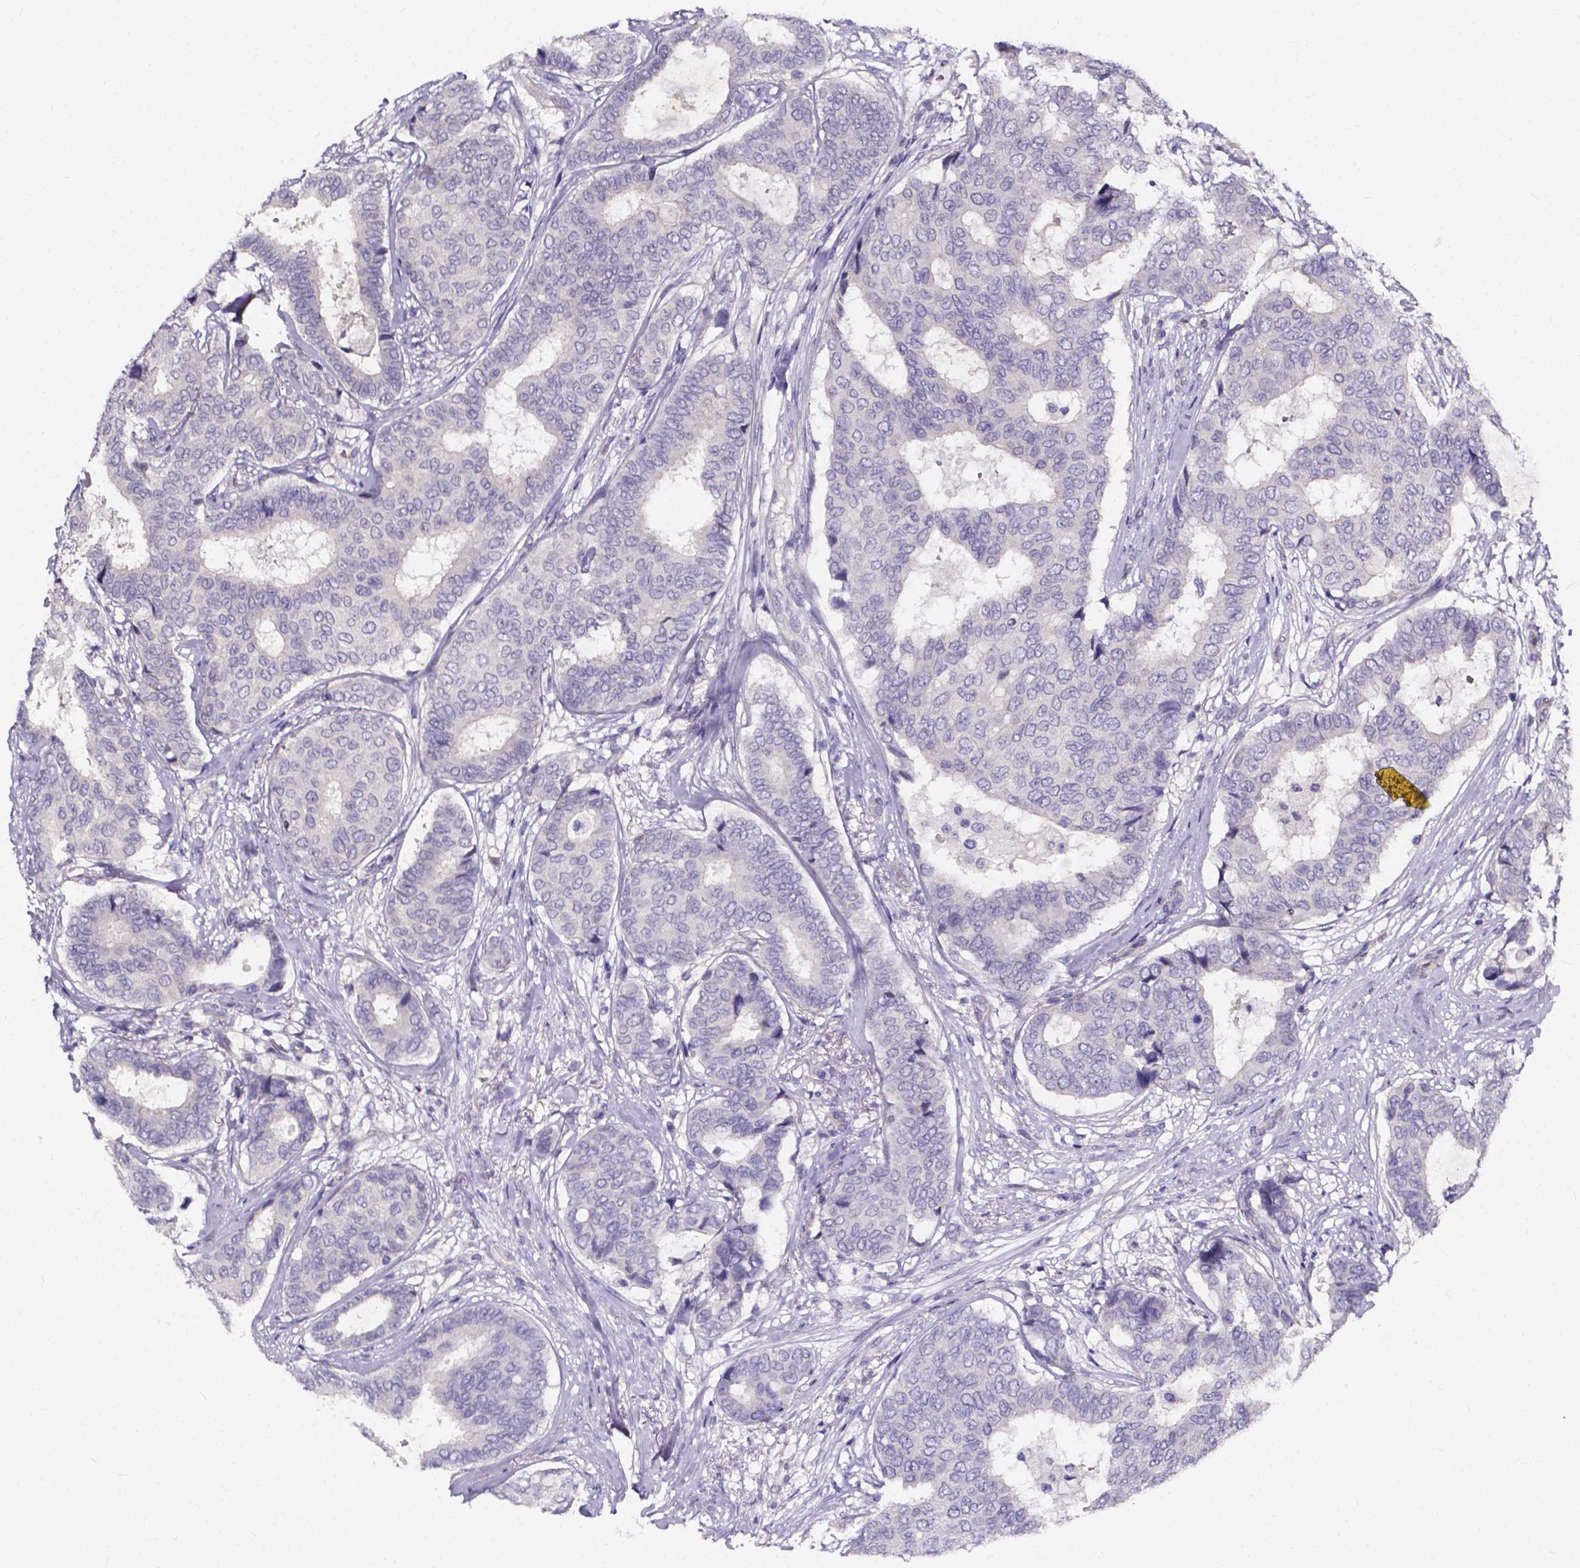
{"staining": {"intensity": "negative", "quantity": "none", "location": "none"}, "tissue": "breast cancer", "cell_type": "Tumor cells", "image_type": "cancer", "snomed": [{"axis": "morphology", "description": "Duct carcinoma"}, {"axis": "topography", "description": "Breast"}], "caption": "Image shows no significant protein expression in tumor cells of breast intraductal carcinoma. (DAB (3,3'-diaminobenzidine) immunohistochemistry visualized using brightfield microscopy, high magnification).", "gene": "THEMIS", "patient": {"sex": "female", "age": 75}}